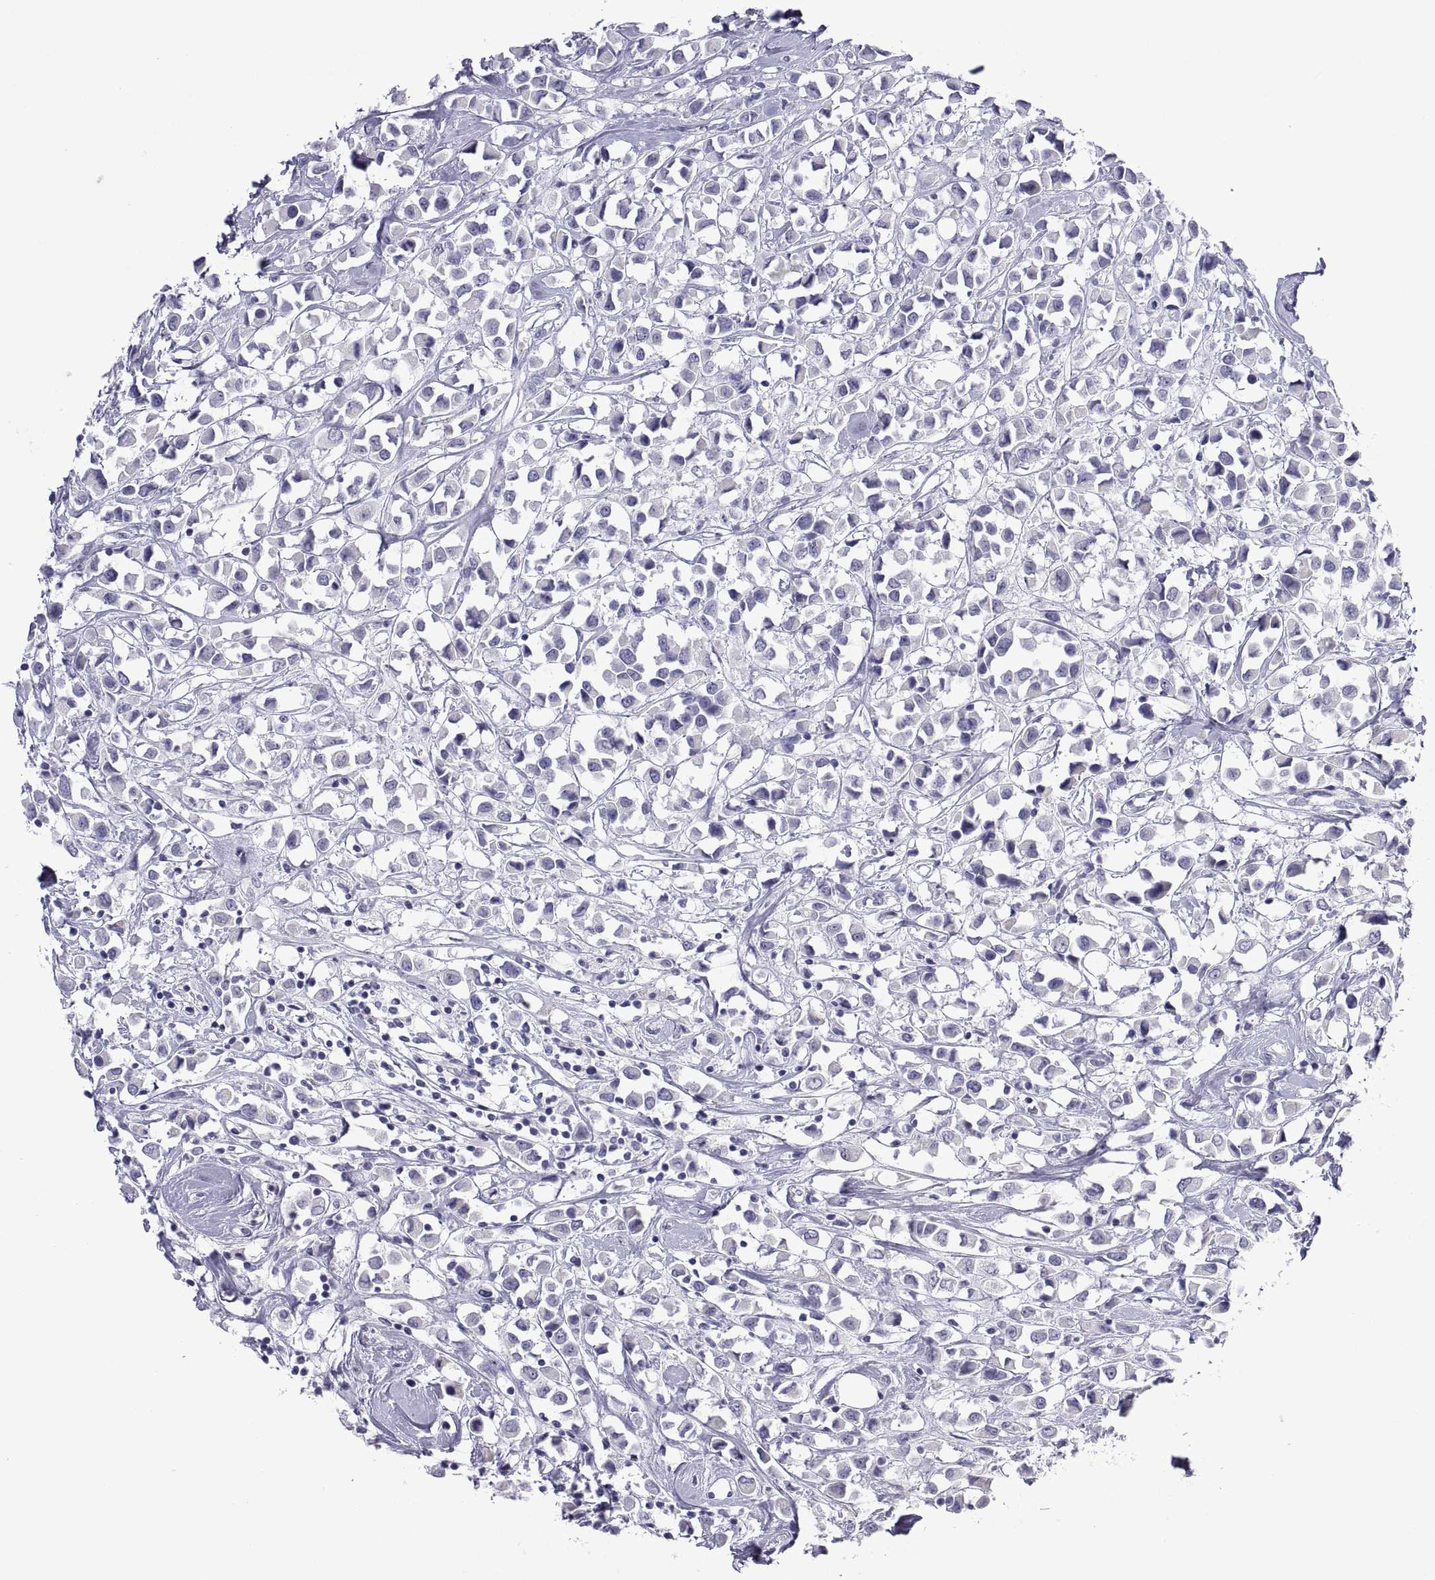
{"staining": {"intensity": "negative", "quantity": "none", "location": "none"}, "tissue": "breast cancer", "cell_type": "Tumor cells", "image_type": "cancer", "snomed": [{"axis": "morphology", "description": "Duct carcinoma"}, {"axis": "topography", "description": "Breast"}], "caption": "Immunohistochemistry (IHC) histopathology image of human breast cancer stained for a protein (brown), which displays no staining in tumor cells. Brightfield microscopy of IHC stained with DAB (3,3'-diaminobenzidine) (brown) and hematoxylin (blue), captured at high magnification.", "gene": "VSX2", "patient": {"sex": "female", "age": 61}}